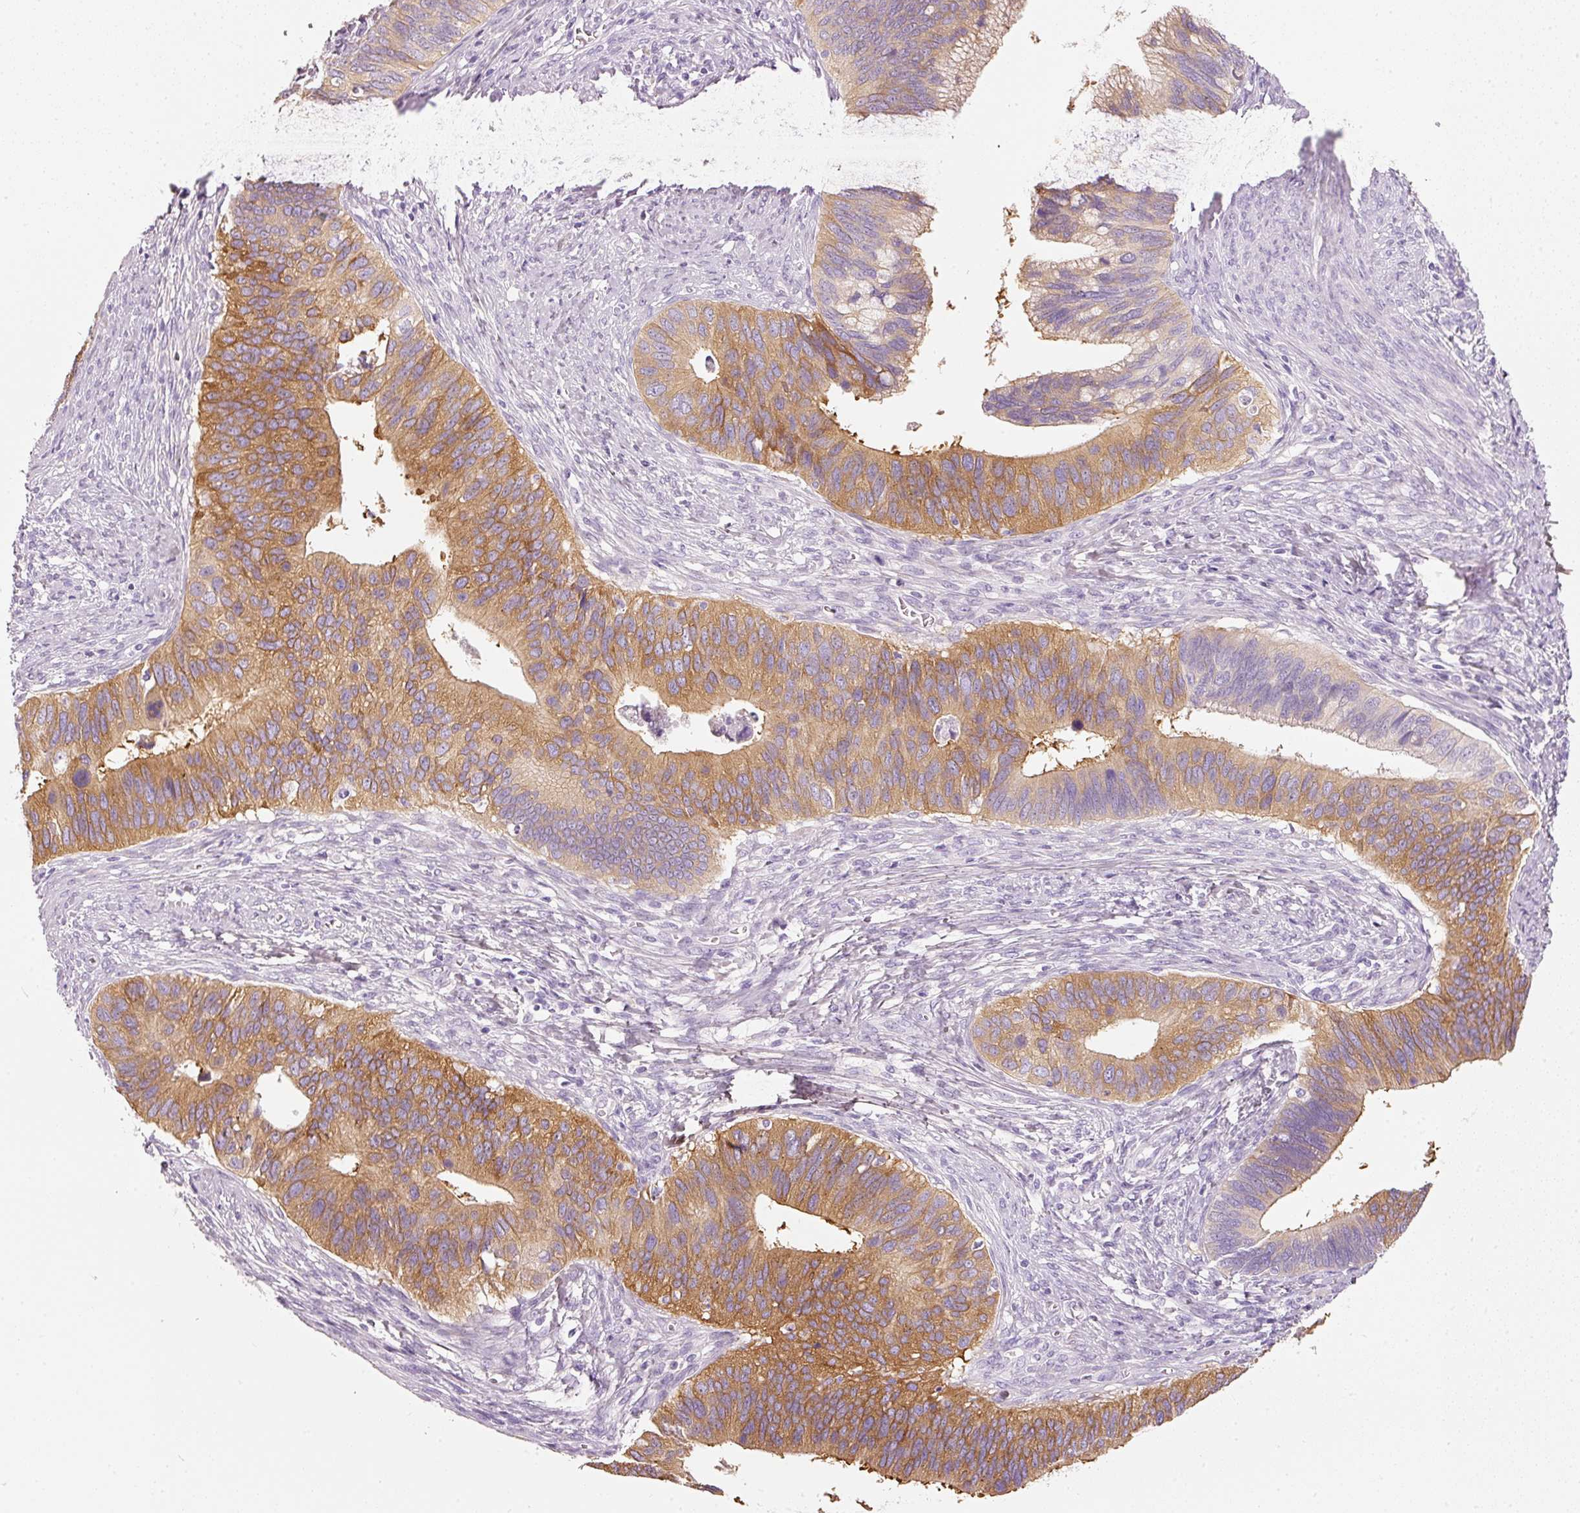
{"staining": {"intensity": "moderate", "quantity": ">75%", "location": "cytoplasmic/membranous"}, "tissue": "cervical cancer", "cell_type": "Tumor cells", "image_type": "cancer", "snomed": [{"axis": "morphology", "description": "Adenocarcinoma, NOS"}, {"axis": "topography", "description": "Cervix"}], "caption": "Human cervical cancer (adenocarcinoma) stained with a brown dye shows moderate cytoplasmic/membranous positive staining in approximately >75% of tumor cells.", "gene": "PDXDC1", "patient": {"sex": "female", "age": 42}}